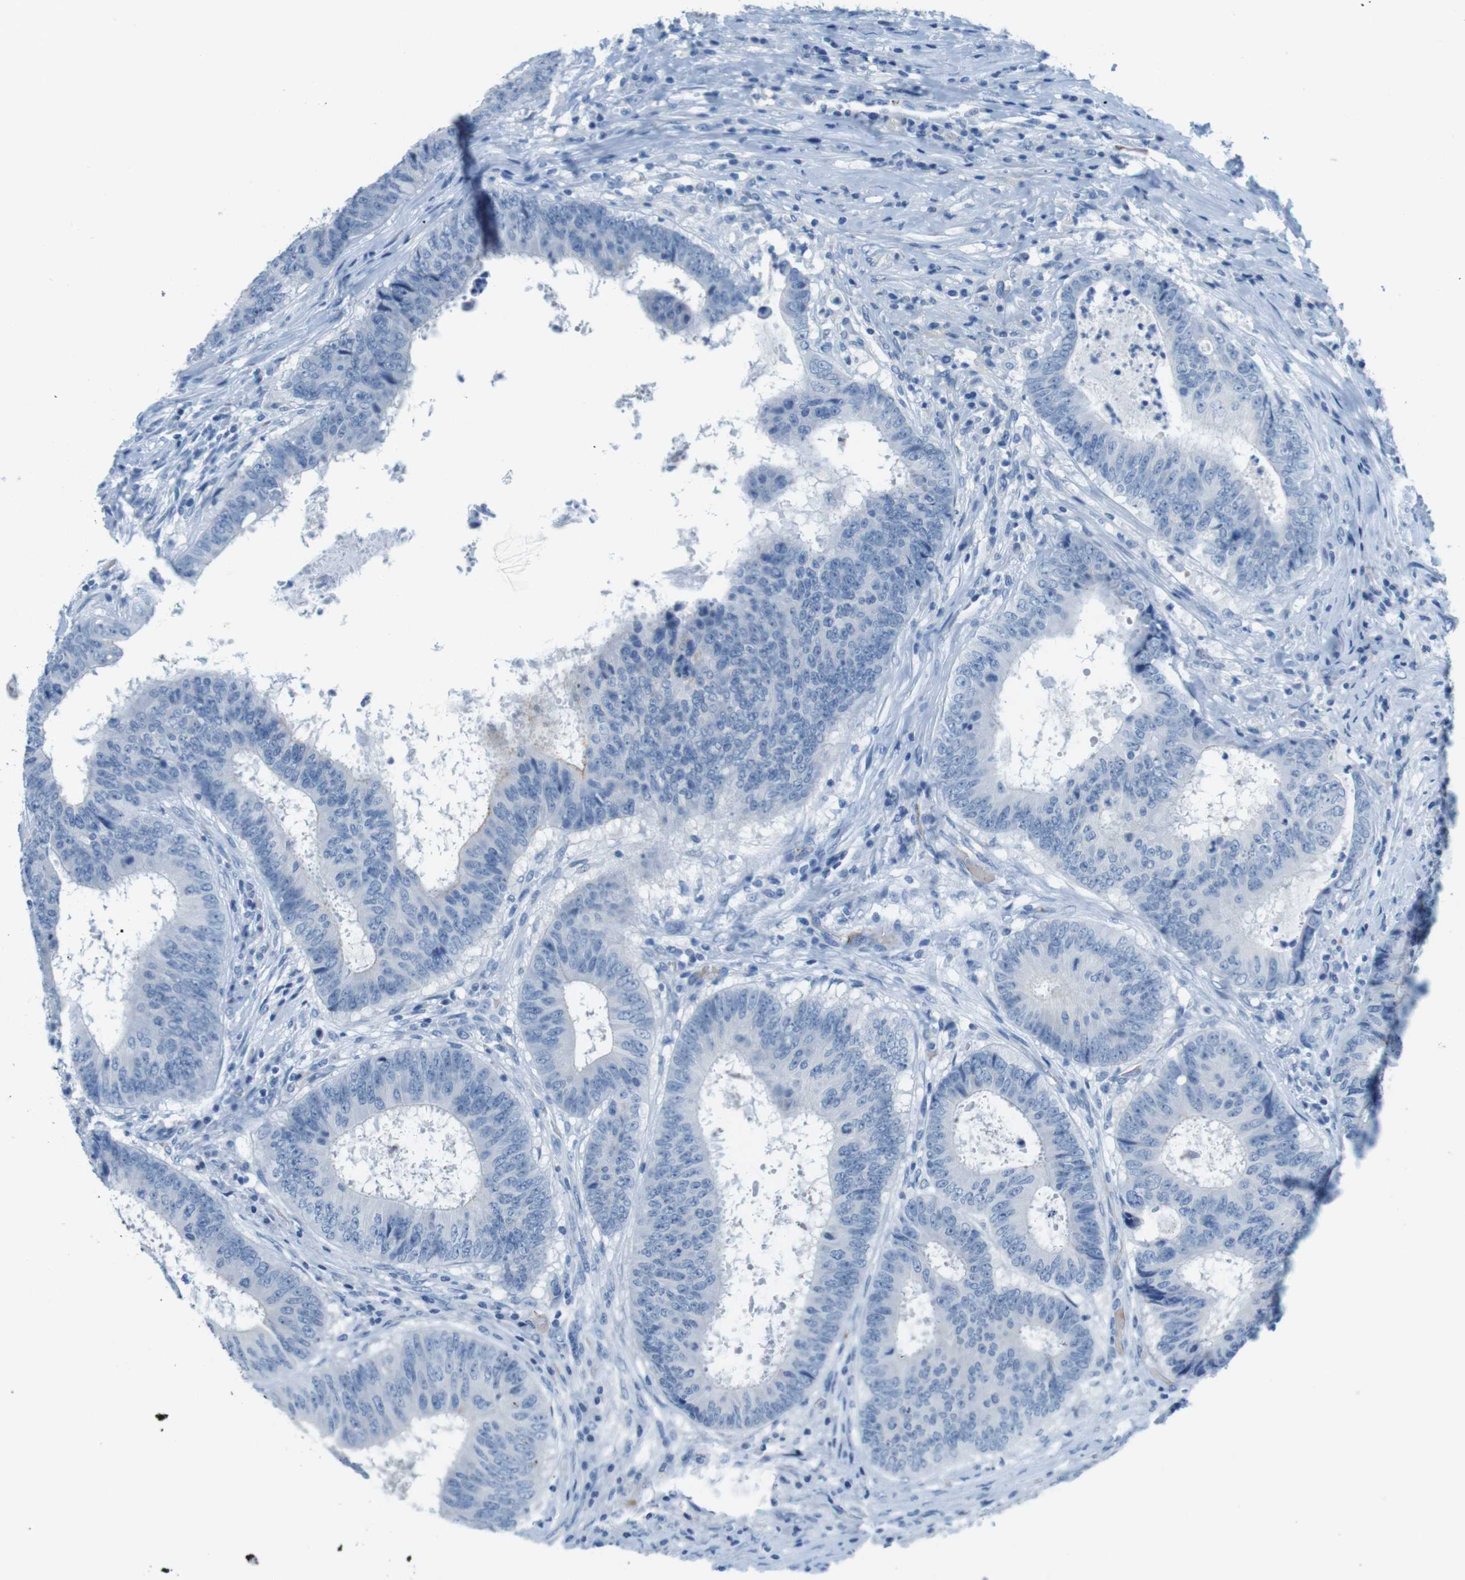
{"staining": {"intensity": "negative", "quantity": "none", "location": "none"}, "tissue": "colorectal cancer", "cell_type": "Tumor cells", "image_type": "cancer", "snomed": [{"axis": "morphology", "description": "Adenocarcinoma, NOS"}, {"axis": "topography", "description": "Rectum"}], "caption": "Human colorectal adenocarcinoma stained for a protein using immunohistochemistry shows no staining in tumor cells.", "gene": "TFAP2C", "patient": {"sex": "male", "age": 72}}